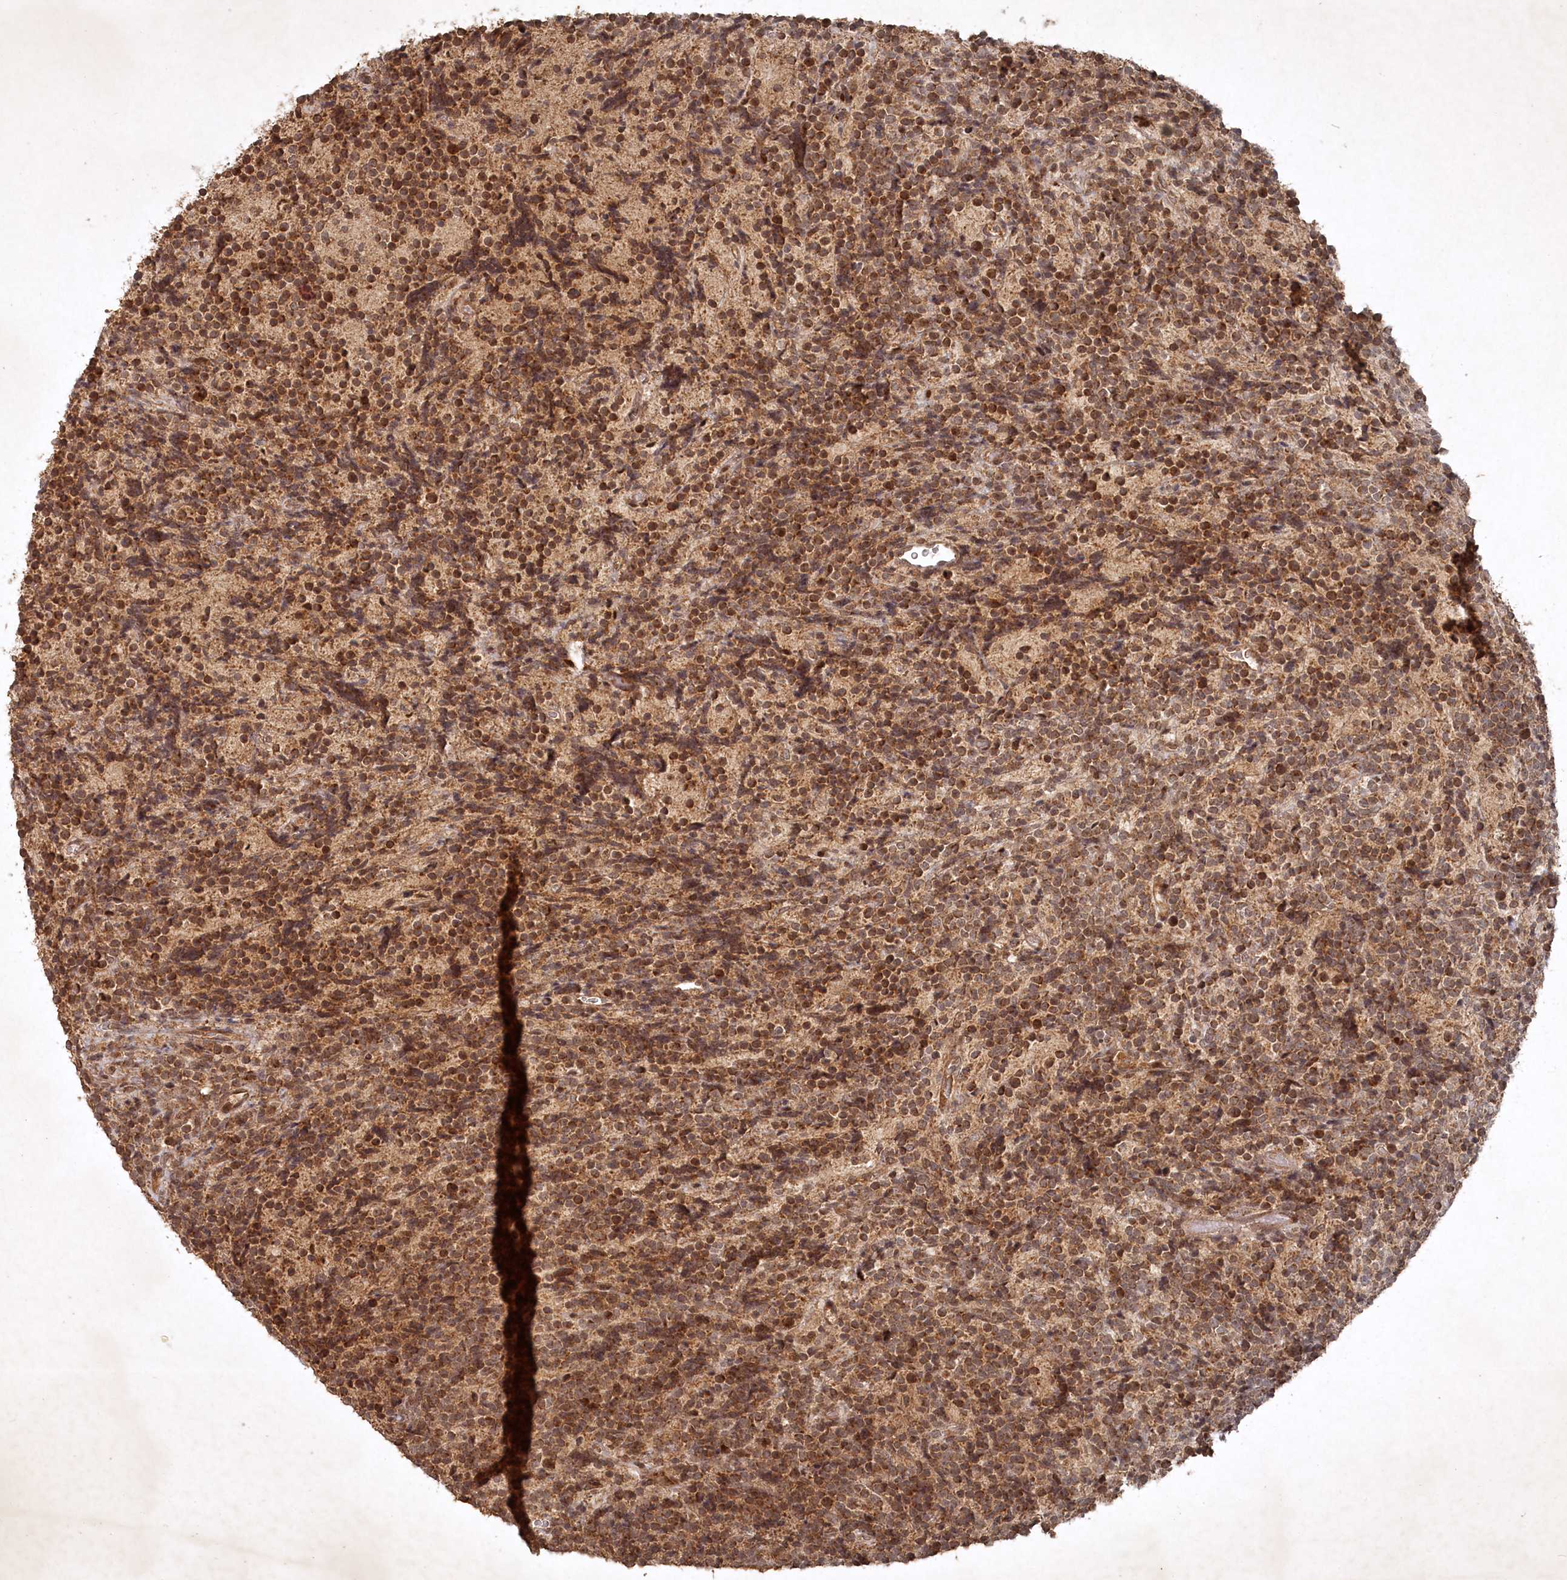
{"staining": {"intensity": "moderate", "quantity": ">75%", "location": "cytoplasmic/membranous,nuclear"}, "tissue": "glioma", "cell_type": "Tumor cells", "image_type": "cancer", "snomed": [{"axis": "morphology", "description": "Glioma, malignant, Low grade"}, {"axis": "topography", "description": "Brain"}], "caption": "The image reveals immunohistochemical staining of malignant glioma (low-grade). There is moderate cytoplasmic/membranous and nuclear staining is identified in approximately >75% of tumor cells.", "gene": "UNC93A", "patient": {"sex": "female", "age": 1}}